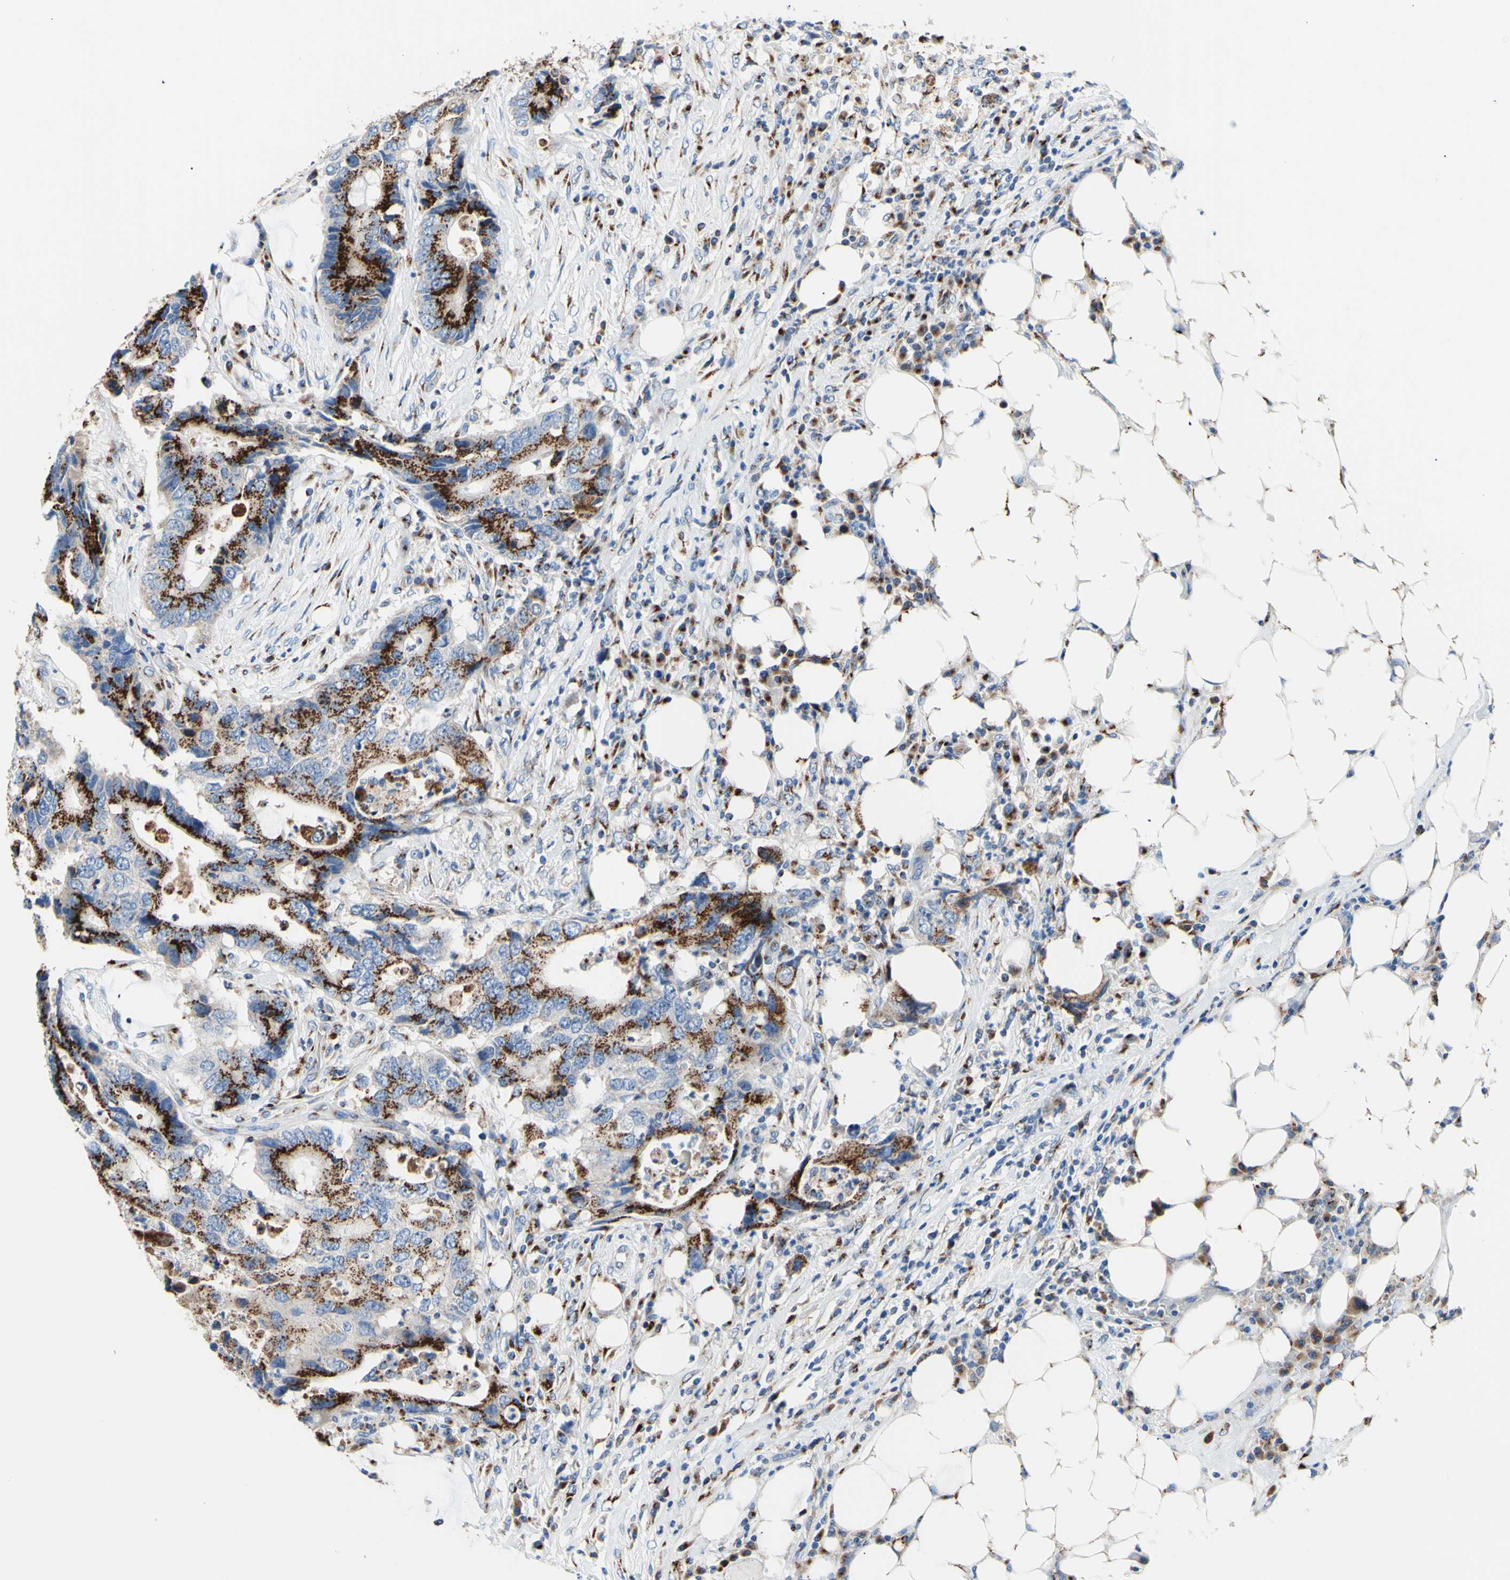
{"staining": {"intensity": "strong", "quantity": "25%-75%", "location": "cytoplasmic/membranous"}, "tissue": "colorectal cancer", "cell_type": "Tumor cells", "image_type": "cancer", "snomed": [{"axis": "morphology", "description": "Adenocarcinoma, NOS"}, {"axis": "topography", "description": "Colon"}], "caption": "Strong cytoplasmic/membranous protein positivity is seen in about 25%-75% of tumor cells in colorectal cancer (adenocarcinoma).", "gene": "GALNT2", "patient": {"sex": "male", "age": 71}}